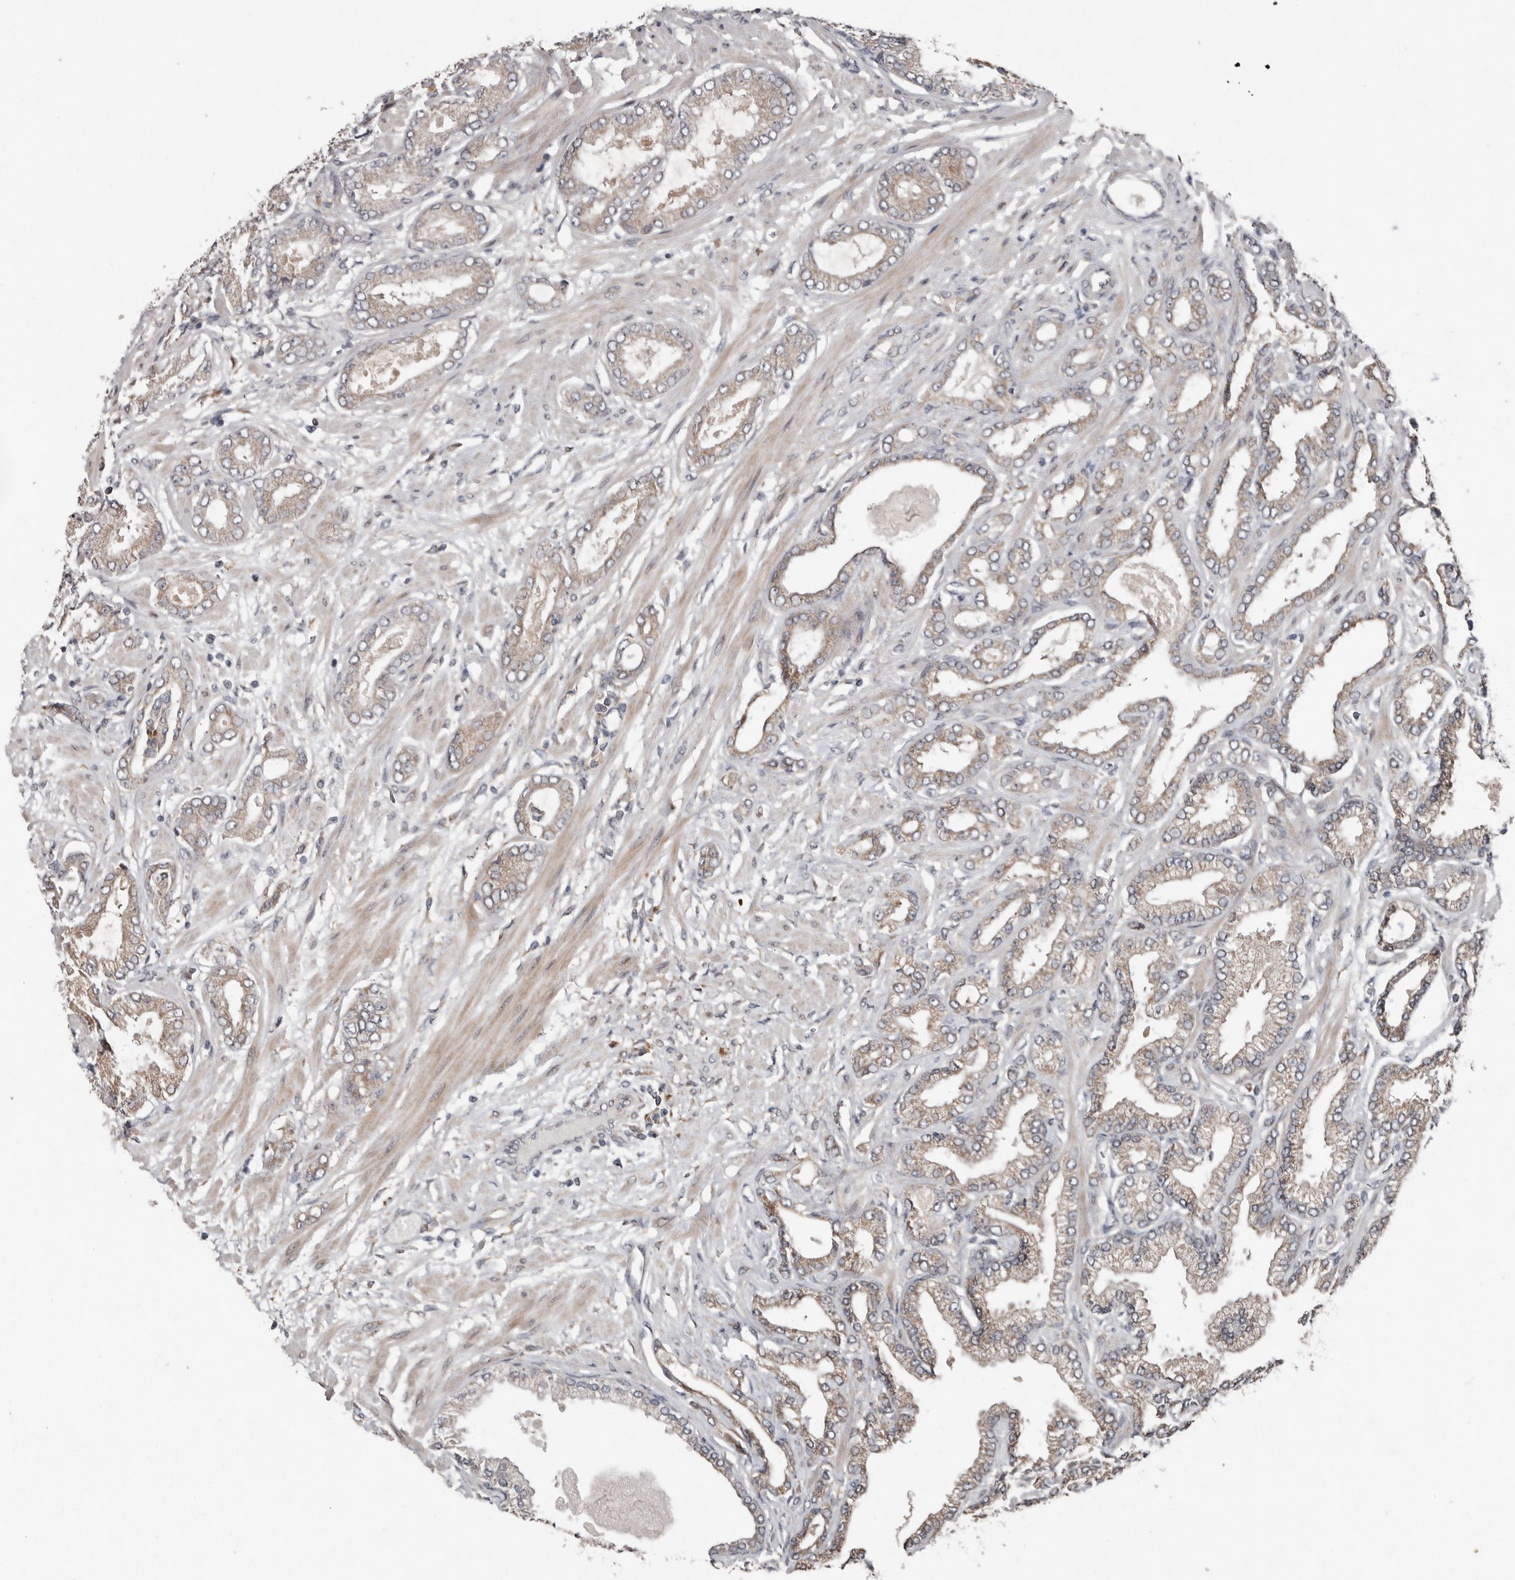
{"staining": {"intensity": "weak", "quantity": "25%-75%", "location": "cytoplasmic/membranous"}, "tissue": "prostate cancer", "cell_type": "Tumor cells", "image_type": "cancer", "snomed": [{"axis": "morphology", "description": "Adenocarcinoma, Low grade"}, {"axis": "topography", "description": "Prostate"}], "caption": "Prostate adenocarcinoma (low-grade) stained with immunohistochemistry (IHC) exhibits weak cytoplasmic/membranous expression in about 25%-75% of tumor cells. (DAB IHC with brightfield microscopy, high magnification).", "gene": "CHML", "patient": {"sex": "male", "age": 63}}